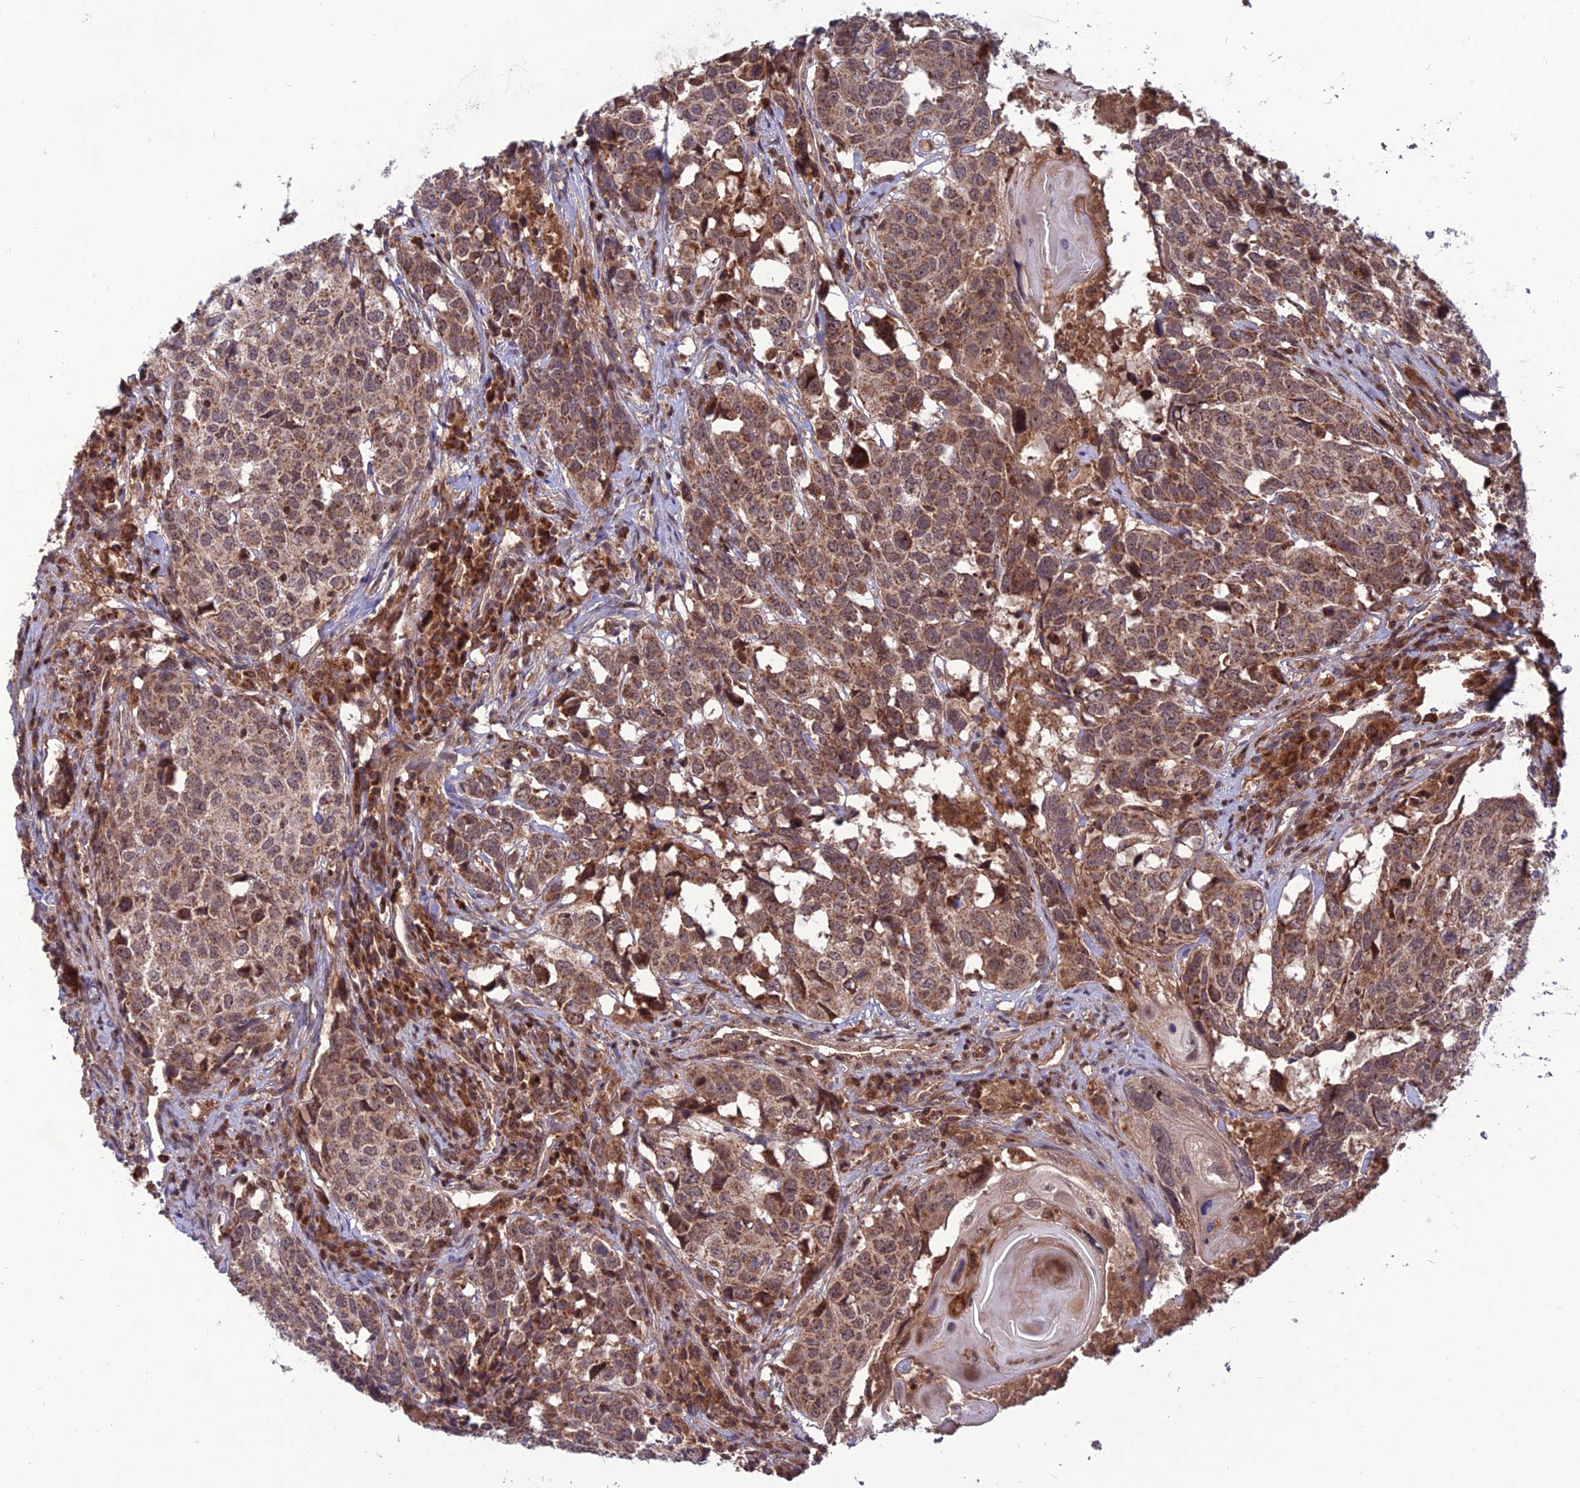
{"staining": {"intensity": "moderate", "quantity": ">75%", "location": "cytoplasmic/membranous,nuclear"}, "tissue": "head and neck cancer", "cell_type": "Tumor cells", "image_type": "cancer", "snomed": [{"axis": "morphology", "description": "Squamous cell carcinoma, NOS"}, {"axis": "topography", "description": "Head-Neck"}], "caption": "Tumor cells demonstrate medium levels of moderate cytoplasmic/membranous and nuclear staining in about >75% of cells in head and neck cancer (squamous cell carcinoma). The staining was performed using DAB (3,3'-diaminobenzidine) to visualize the protein expression in brown, while the nuclei were stained in blue with hematoxylin (Magnification: 20x).", "gene": "NDUFC1", "patient": {"sex": "male", "age": 66}}